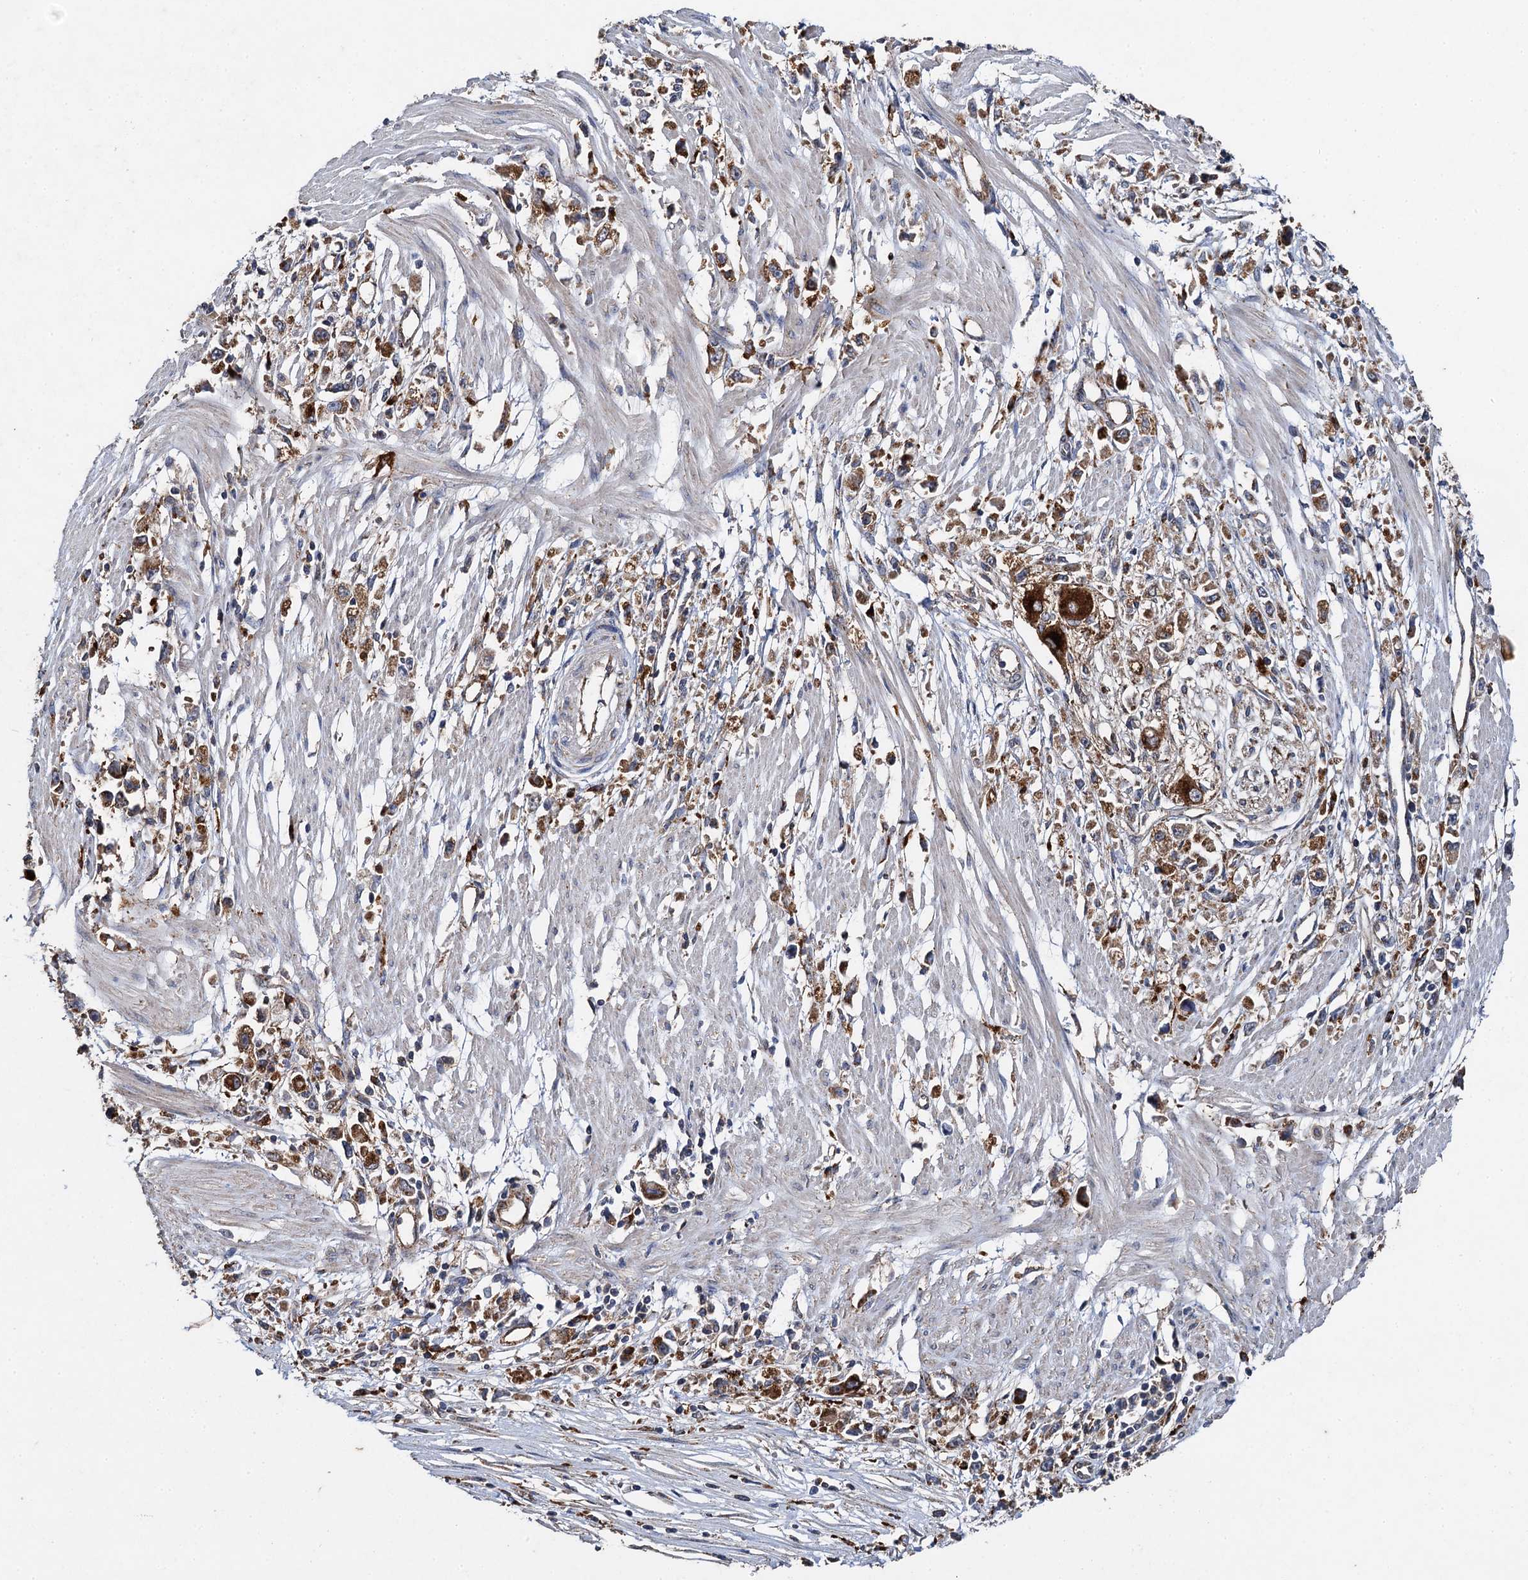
{"staining": {"intensity": "strong", "quantity": ">75%", "location": "cytoplasmic/membranous"}, "tissue": "stomach cancer", "cell_type": "Tumor cells", "image_type": "cancer", "snomed": [{"axis": "morphology", "description": "Adenocarcinoma, NOS"}, {"axis": "topography", "description": "Stomach"}], "caption": "An image showing strong cytoplasmic/membranous expression in about >75% of tumor cells in stomach cancer, as visualized by brown immunohistochemical staining.", "gene": "GBA1", "patient": {"sex": "female", "age": 59}}